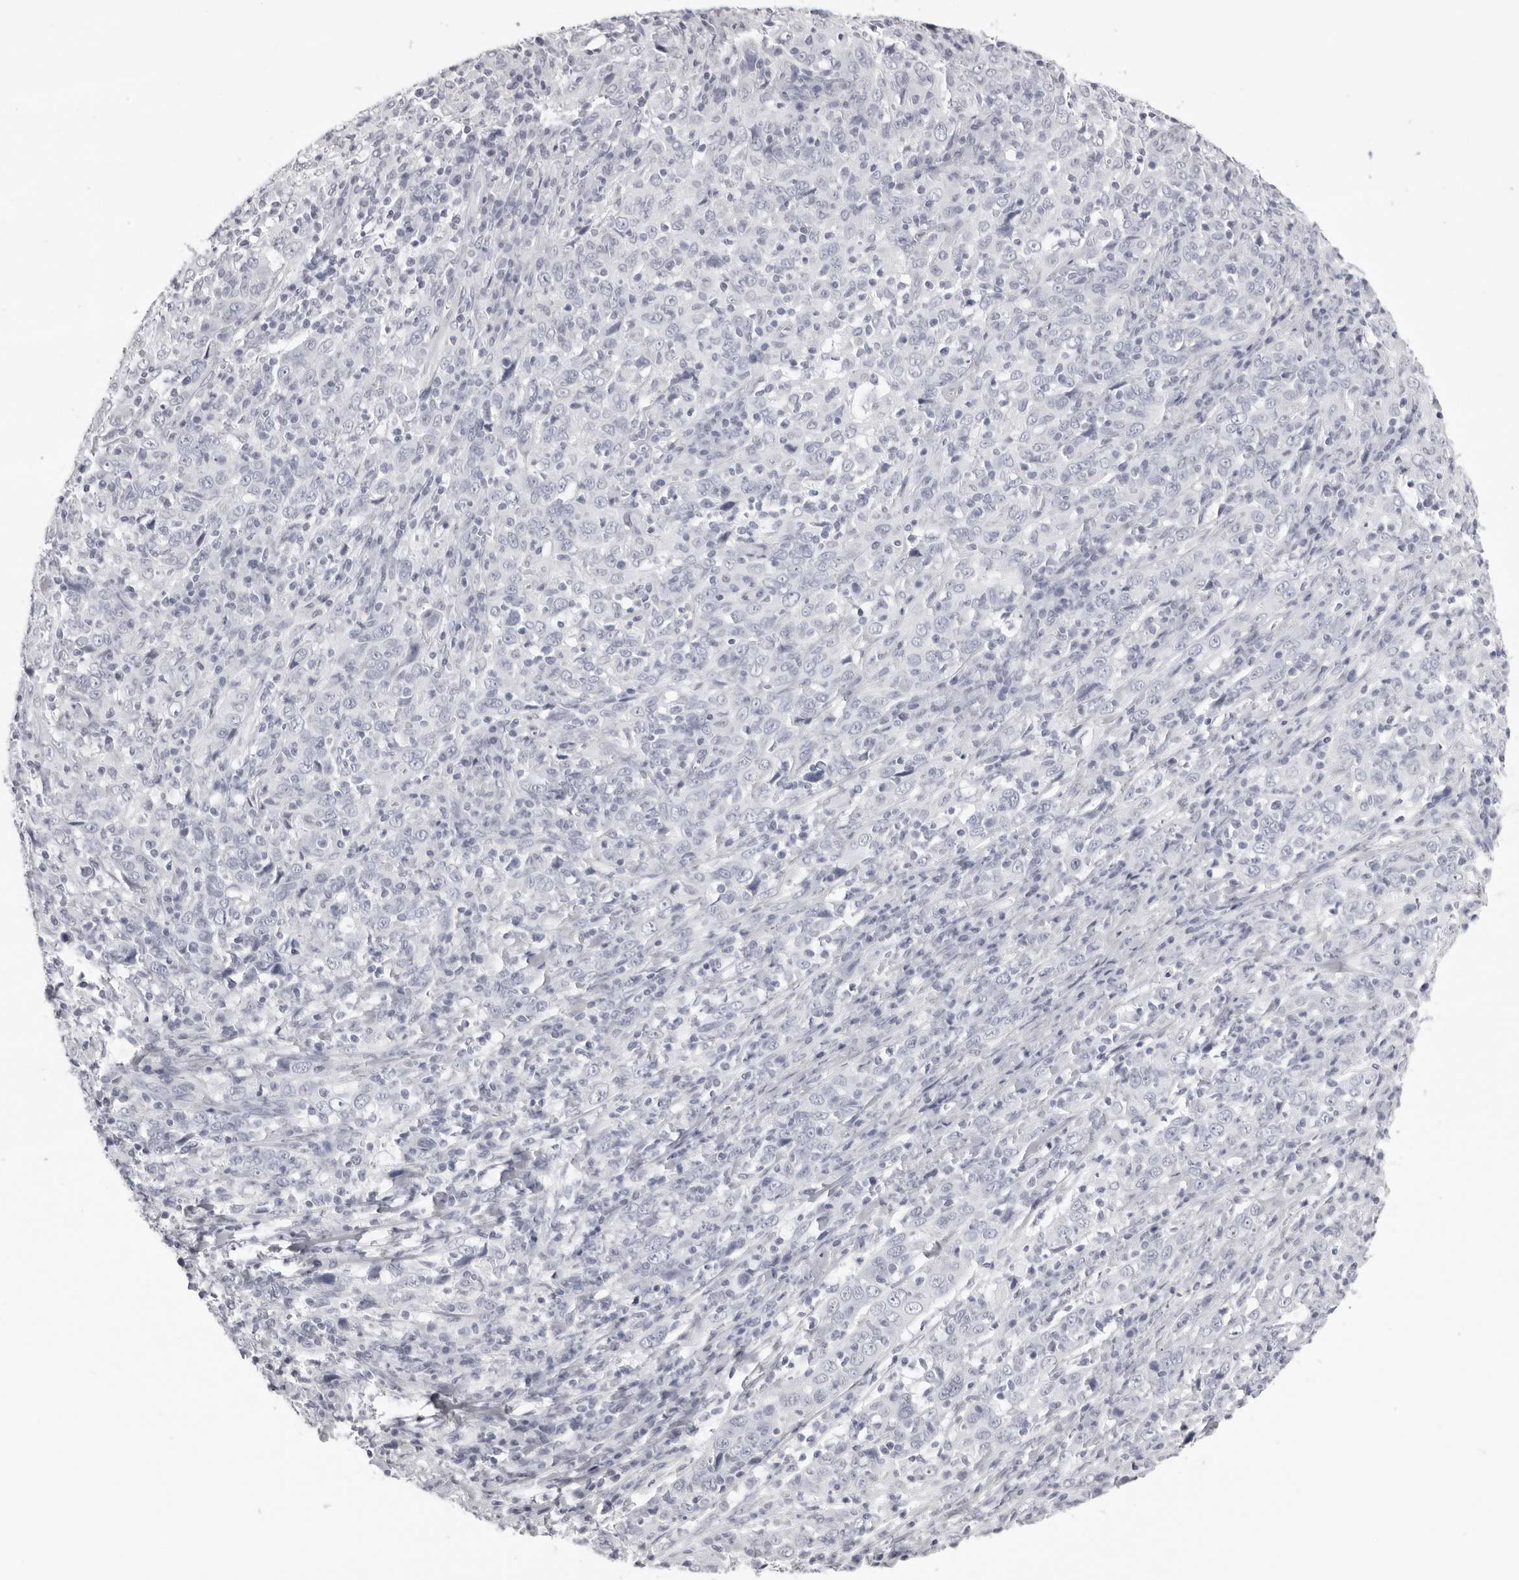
{"staining": {"intensity": "negative", "quantity": "none", "location": "none"}, "tissue": "cervical cancer", "cell_type": "Tumor cells", "image_type": "cancer", "snomed": [{"axis": "morphology", "description": "Squamous cell carcinoma, NOS"}, {"axis": "topography", "description": "Cervix"}], "caption": "Immunohistochemical staining of human cervical cancer displays no significant staining in tumor cells.", "gene": "CST1", "patient": {"sex": "female", "age": 46}}